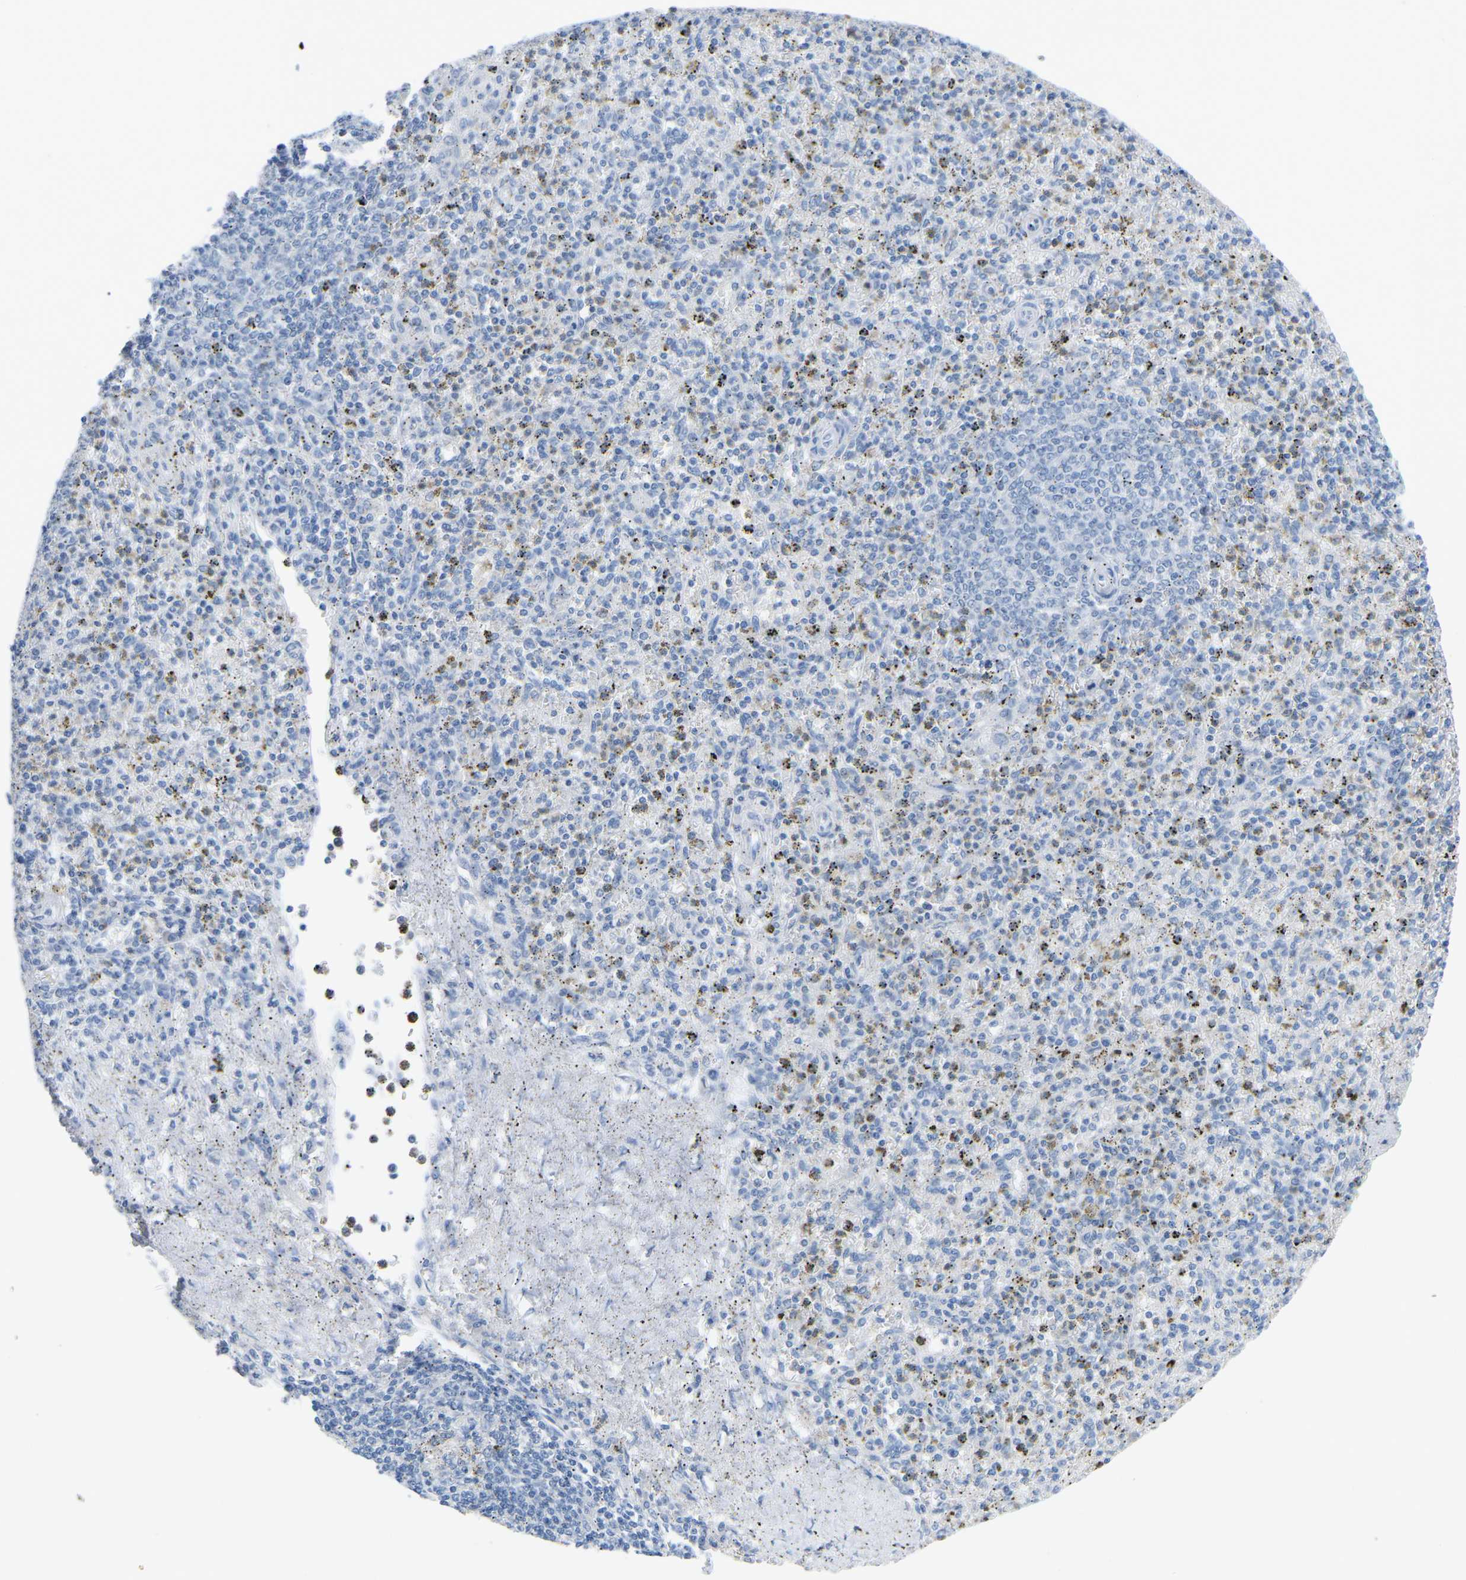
{"staining": {"intensity": "negative", "quantity": "none", "location": "none"}, "tissue": "spleen", "cell_type": "Cells in red pulp", "image_type": "normal", "snomed": [{"axis": "morphology", "description": "Normal tissue, NOS"}, {"axis": "topography", "description": "Spleen"}], "caption": "Human spleen stained for a protein using IHC displays no expression in cells in red pulp.", "gene": "HBG2", "patient": {"sex": "male", "age": 72}}